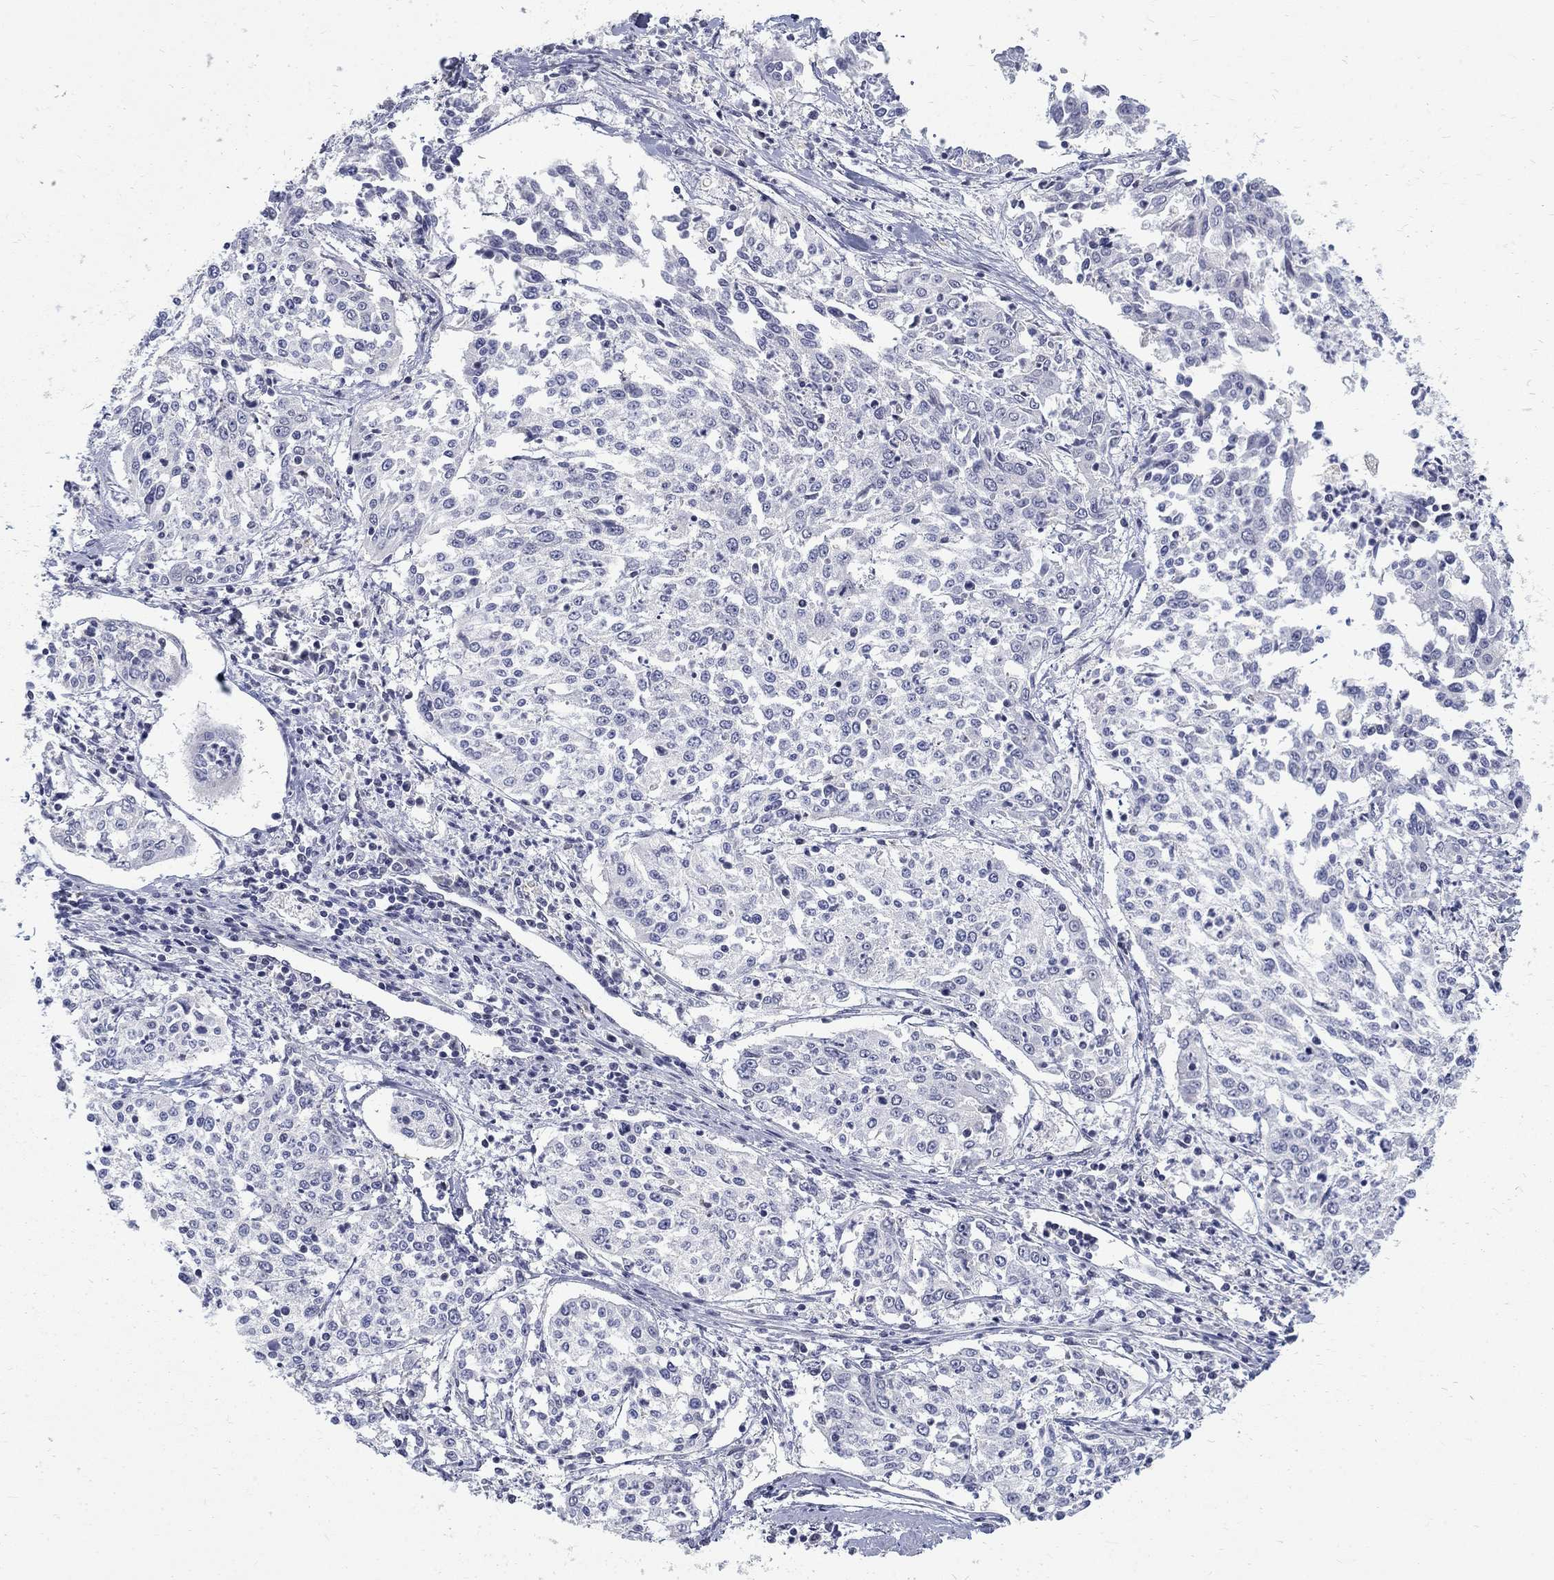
{"staining": {"intensity": "negative", "quantity": "none", "location": "none"}, "tissue": "cervical cancer", "cell_type": "Tumor cells", "image_type": "cancer", "snomed": [{"axis": "morphology", "description": "Squamous cell carcinoma, NOS"}, {"axis": "topography", "description": "Cervix"}], "caption": "An image of human squamous cell carcinoma (cervical) is negative for staining in tumor cells.", "gene": "GCFC2", "patient": {"sex": "female", "age": 41}}